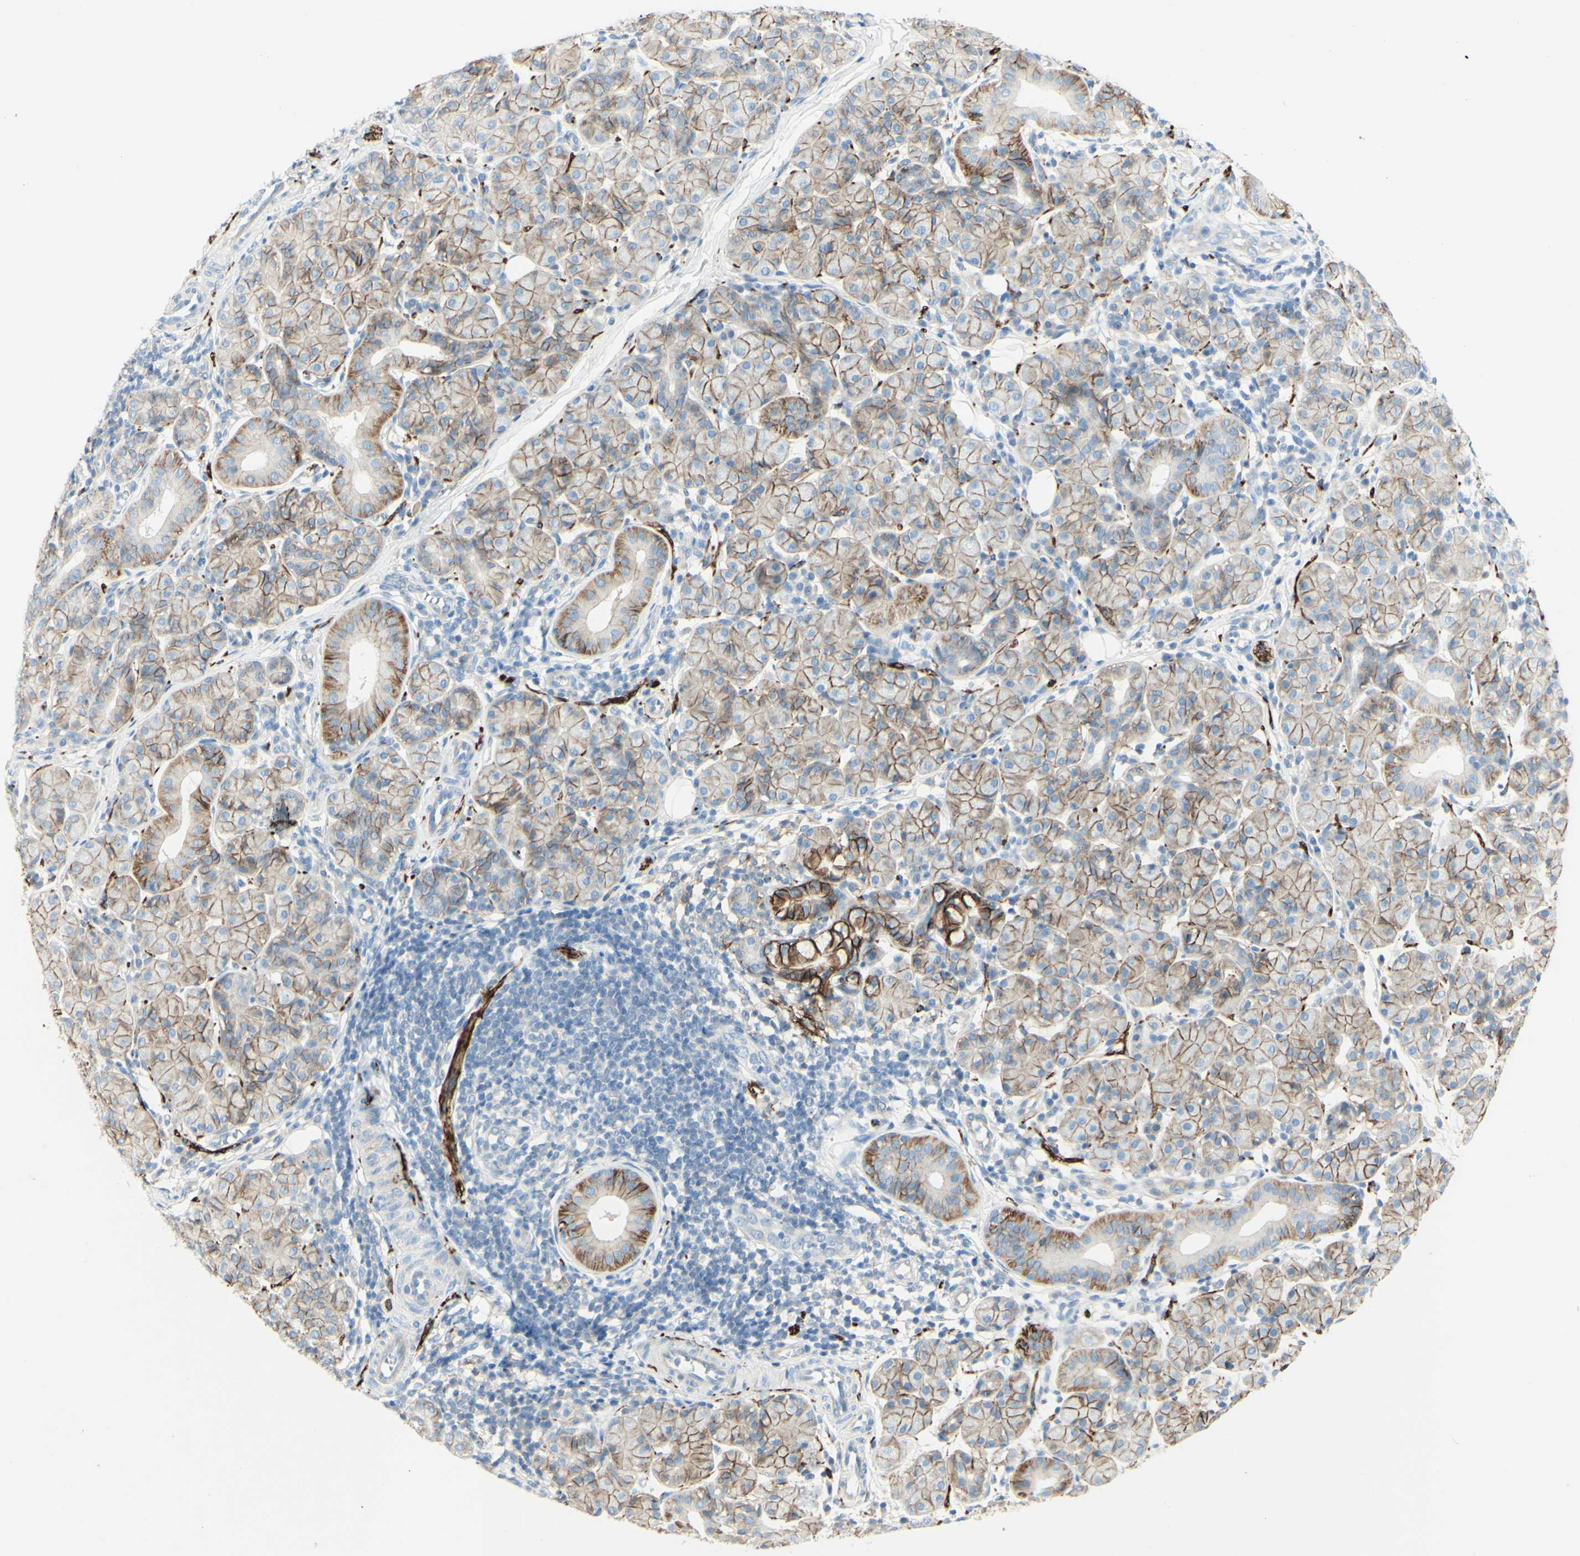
{"staining": {"intensity": "moderate", "quantity": ">75%", "location": "cytoplasmic/membranous"}, "tissue": "salivary gland", "cell_type": "Glandular cells", "image_type": "normal", "snomed": [{"axis": "morphology", "description": "Normal tissue, NOS"}, {"axis": "morphology", "description": "Inflammation, NOS"}, {"axis": "topography", "description": "Lymph node"}, {"axis": "topography", "description": "Salivary gland"}], "caption": "Protein staining demonstrates moderate cytoplasmic/membranous positivity in approximately >75% of glandular cells in benign salivary gland. (DAB (3,3'-diaminobenzidine) IHC with brightfield microscopy, high magnification).", "gene": "ALCAM", "patient": {"sex": "male", "age": 3}}